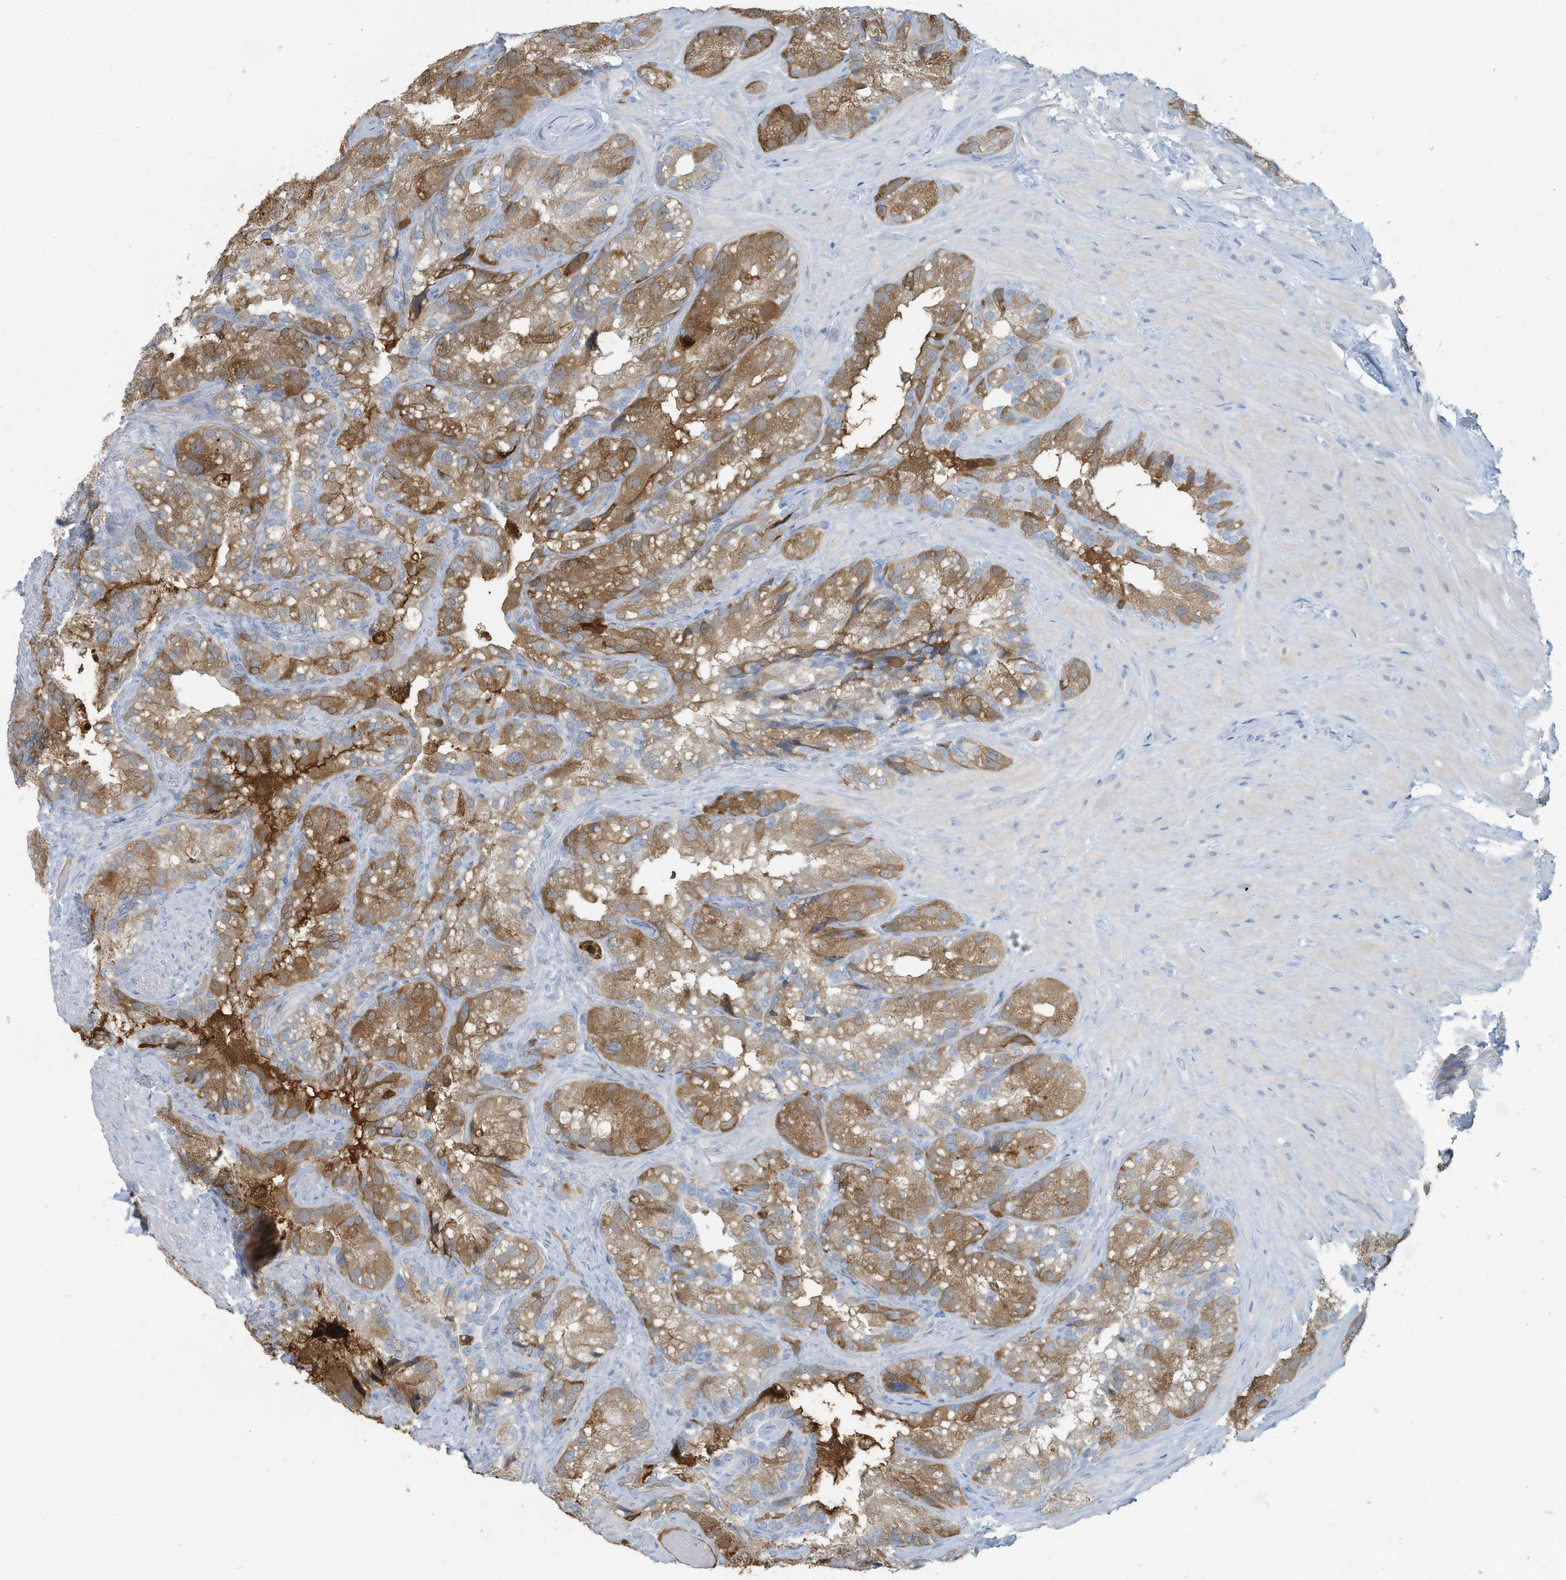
{"staining": {"intensity": "strong", "quantity": "25%-75%", "location": "cytoplasmic/membranous"}, "tissue": "seminal vesicle", "cell_type": "Glandular cells", "image_type": "normal", "snomed": [{"axis": "morphology", "description": "Normal tissue, NOS"}, {"axis": "topography", "description": "Prostate"}, {"axis": "topography", "description": "Seminal veicle"}], "caption": "Normal seminal vesicle shows strong cytoplasmic/membranous staining in approximately 25%-75% of glandular cells (DAB IHC, brown staining for protein, blue staining for nuclei)..", "gene": "ERI2", "patient": {"sex": "male", "age": 68}}